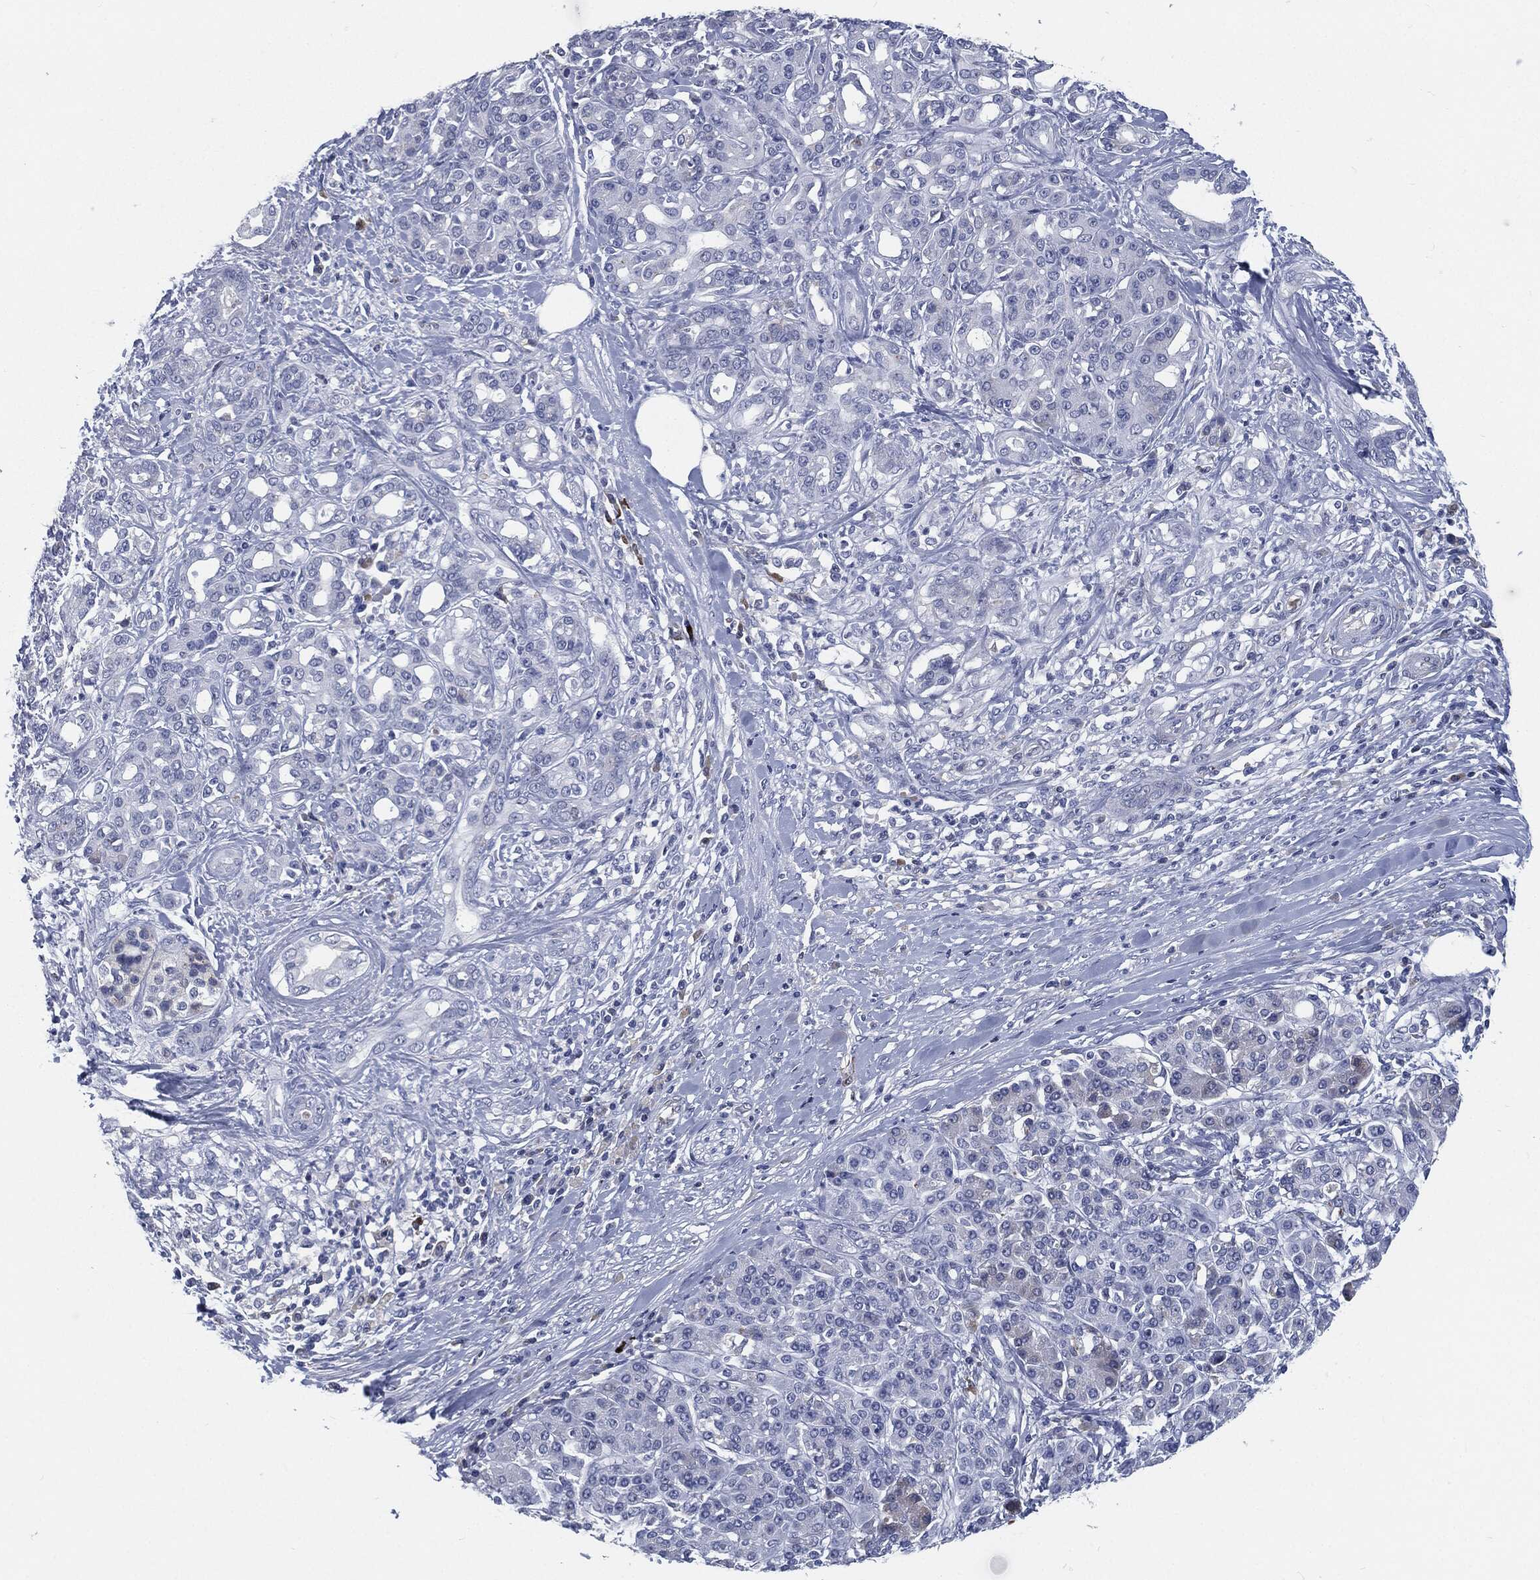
{"staining": {"intensity": "negative", "quantity": "none", "location": "none"}, "tissue": "pancreatic cancer", "cell_type": "Tumor cells", "image_type": "cancer", "snomed": [{"axis": "morphology", "description": "Adenocarcinoma, NOS"}, {"axis": "topography", "description": "Pancreas"}], "caption": "DAB immunohistochemical staining of human pancreatic cancer shows no significant expression in tumor cells.", "gene": "MST1", "patient": {"sex": "female", "age": 56}}